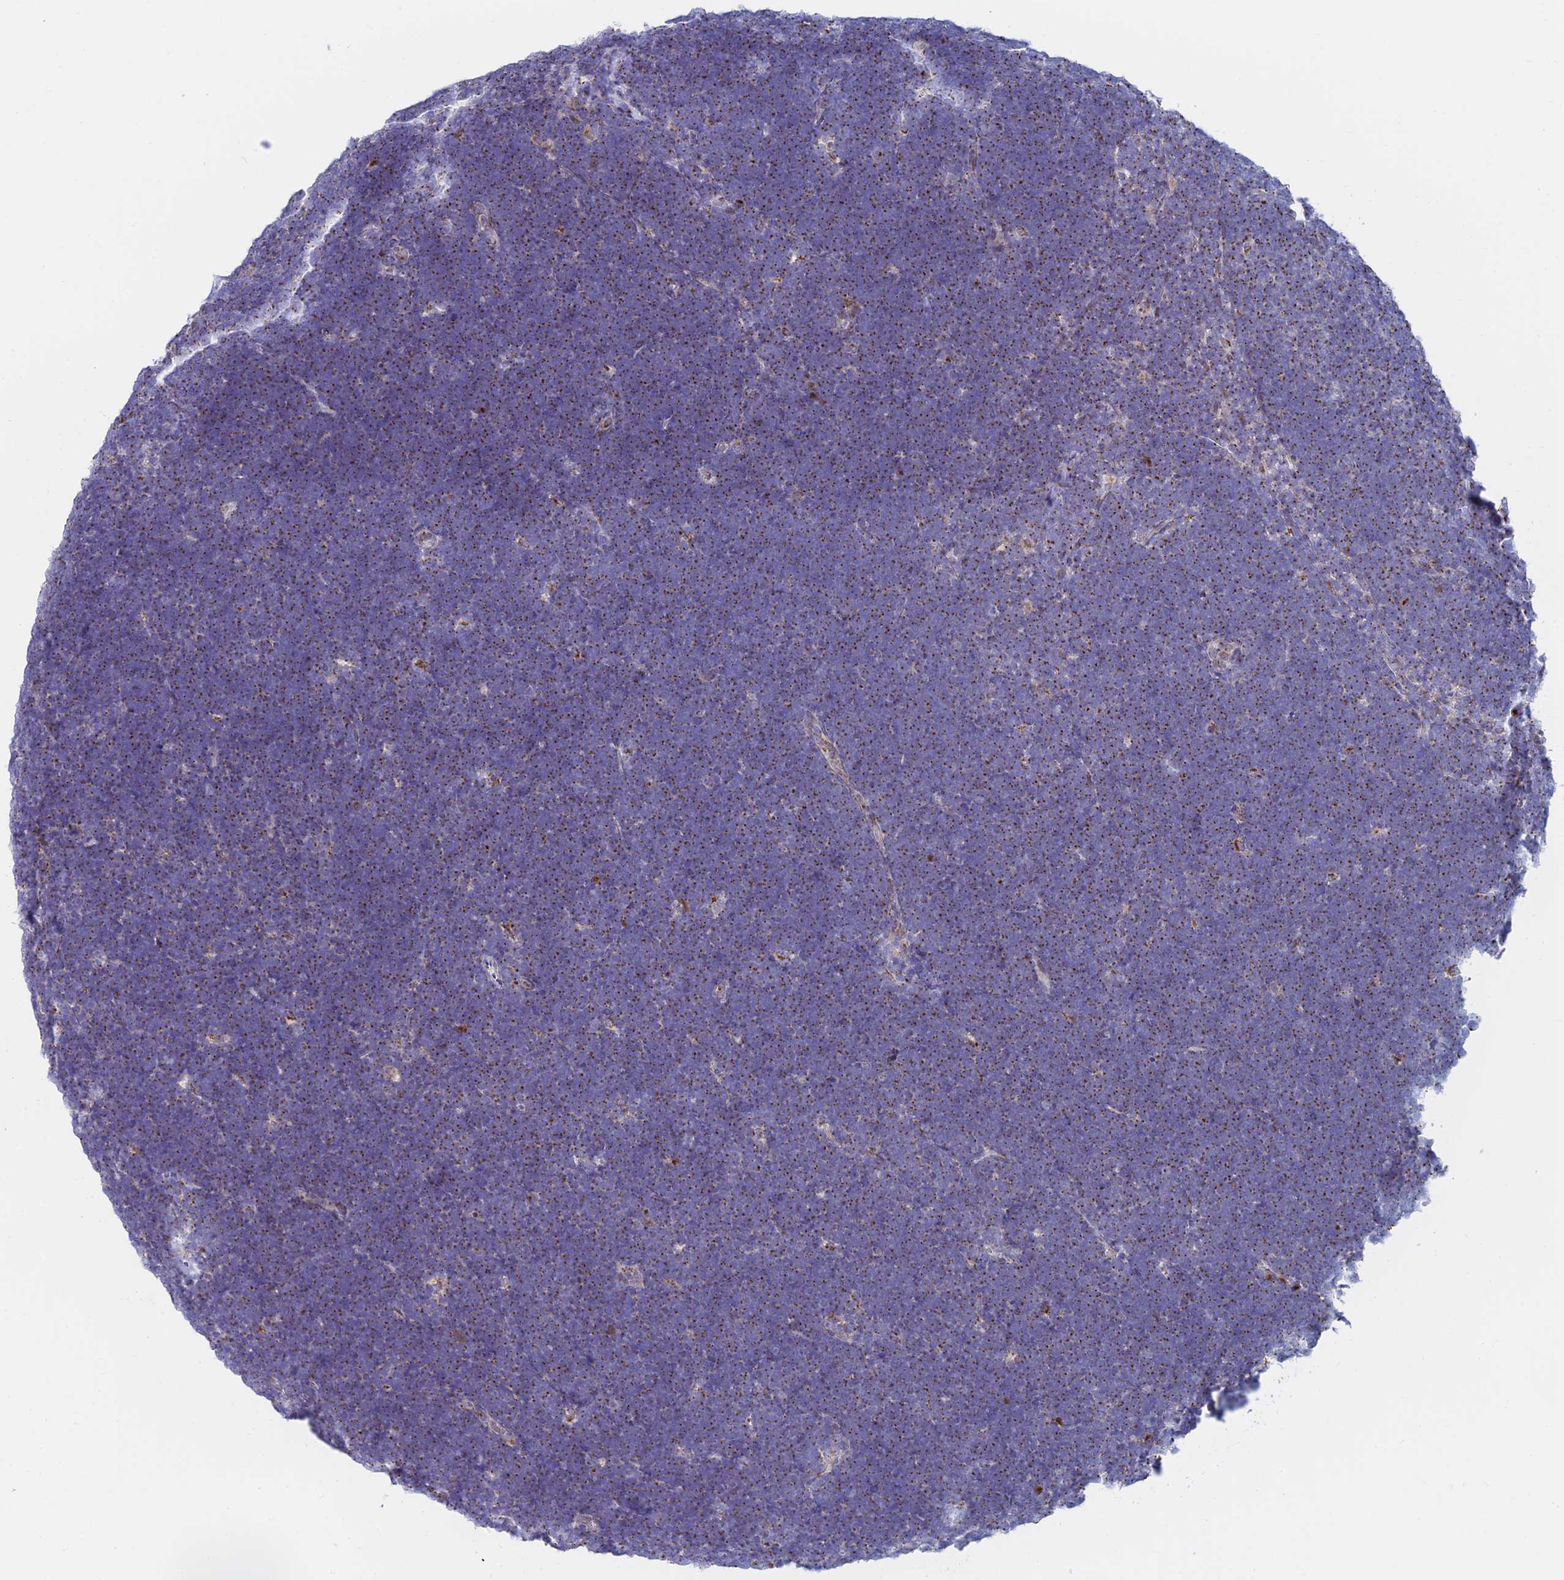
{"staining": {"intensity": "moderate", "quantity": ">75%", "location": "cytoplasmic/membranous"}, "tissue": "lymphoma", "cell_type": "Tumor cells", "image_type": "cancer", "snomed": [{"axis": "morphology", "description": "Malignant lymphoma, non-Hodgkin's type, High grade"}, {"axis": "topography", "description": "Lymph node"}], "caption": "Brown immunohistochemical staining in high-grade malignant lymphoma, non-Hodgkin's type displays moderate cytoplasmic/membranous expression in about >75% of tumor cells.", "gene": "HS2ST1", "patient": {"sex": "male", "age": 13}}